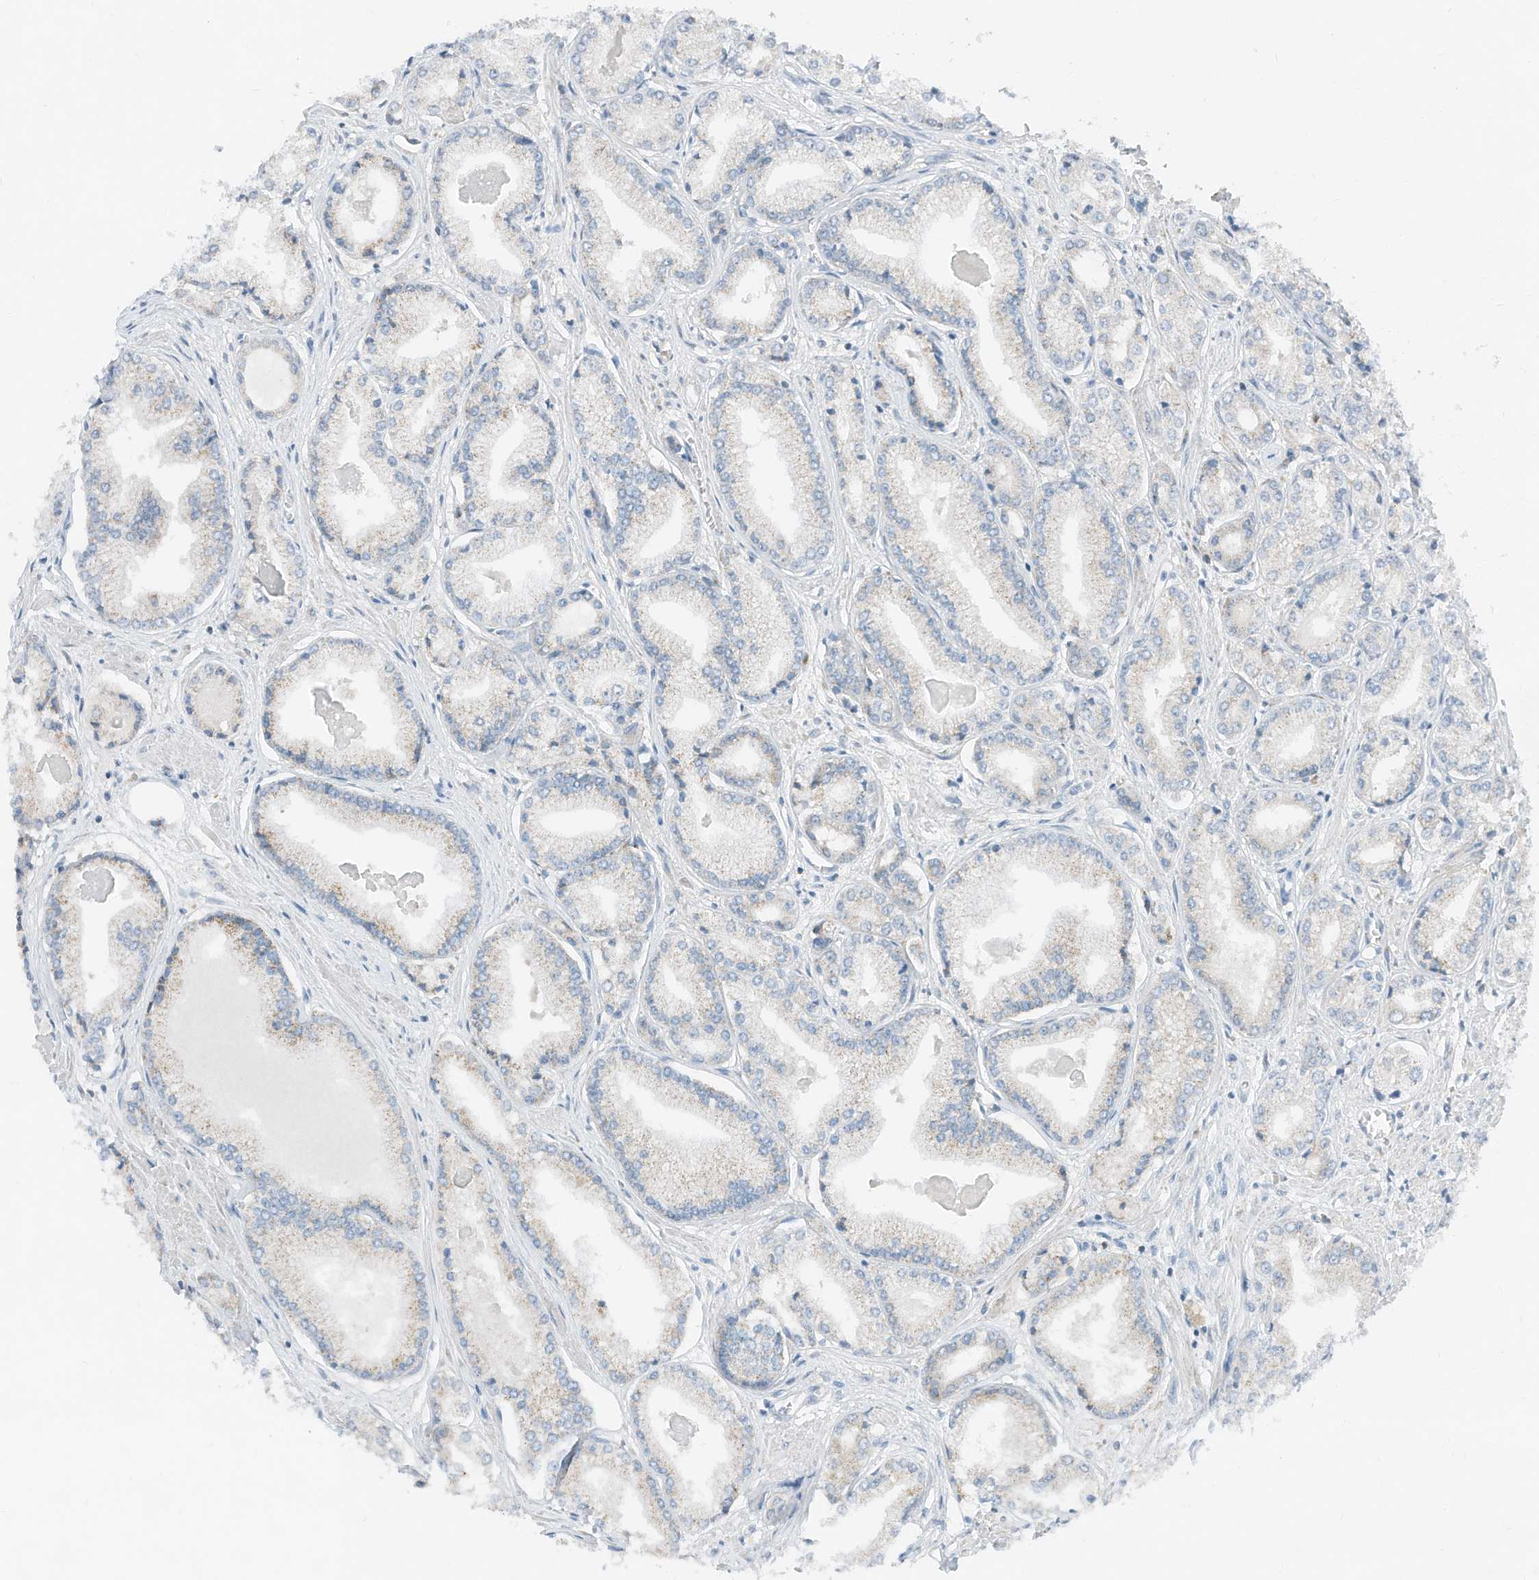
{"staining": {"intensity": "negative", "quantity": "none", "location": "none"}, "tissue": "prostate cancer", "cell_type": "Tumor cells", "image_type": "cancer", "snomed": [{"axis": "morphology", "description": "Adenocarcinoma, Low grade"}, {"axis": "topography", "description": "Prostate"}], "caption": "DAB (3,3'-diaminobenzidine) immunohistochemical staining of prostate cancer reveals no significant positivity in tumor cells.", "gene": "RMND1", "patient": {"sex": "male", "age": 60}}